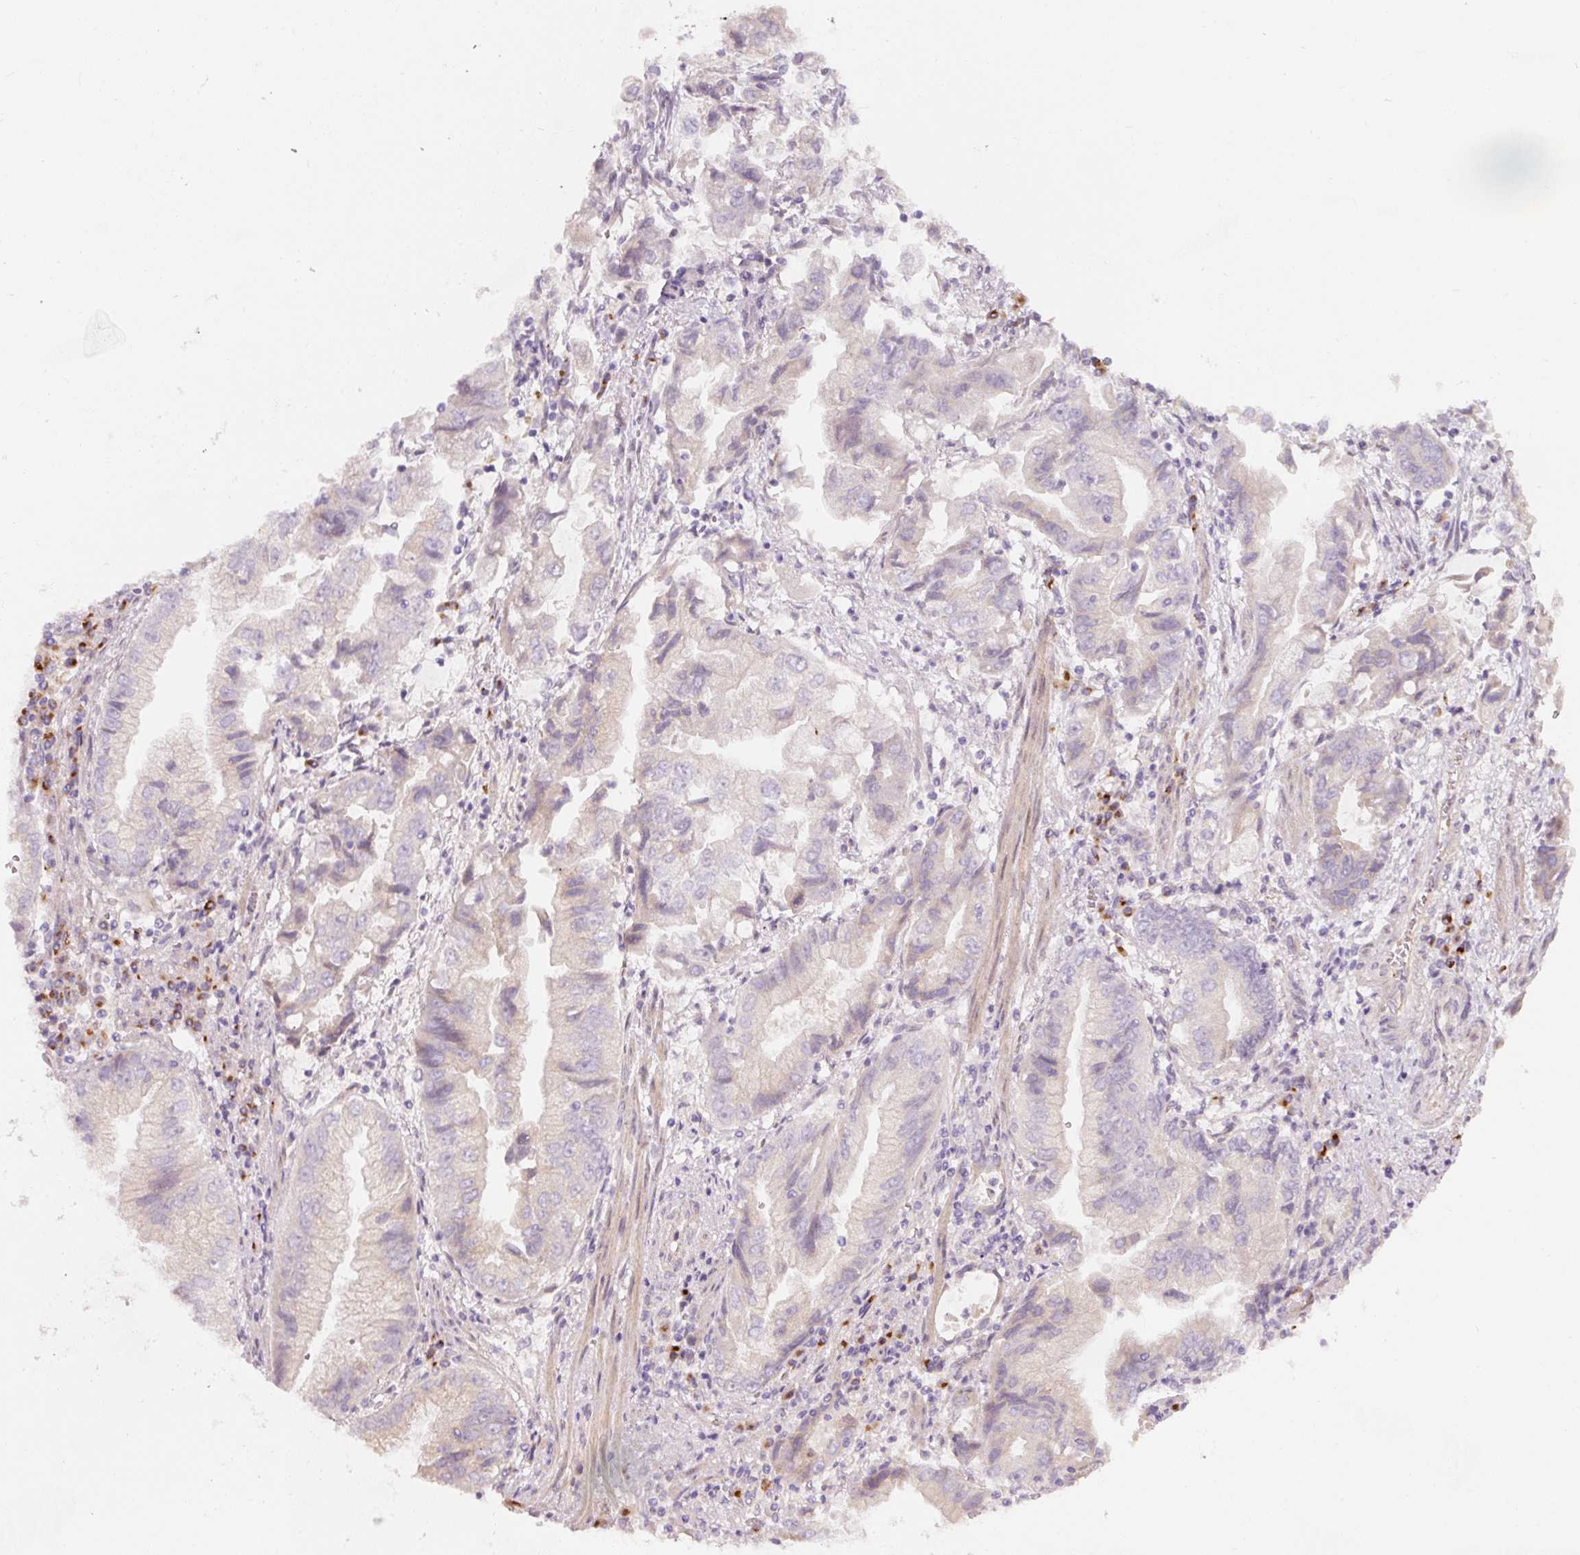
{"staining": {"intensity": "weak", "quantity": "<25%", "location": "cytoplasmic/membranous"}, "tissue": "stomach cancer", "cell_type": "Tumor cells", "image_type": "cancer", "snomed": [{"axis": "morphology", "description": "Adenocarcinoma, NOS"}, {"axis": "topography", "description": "Stomach"}], "caption": "Immunohistochemistry (IHC) photomicrograph of human stomach cancer stained for a protein (brown), which exhibits no staining in tumor cells. Nuclei are stained in blue.", "gene": "NBPF11", "patient": {"sex": "male", "age": 62}}